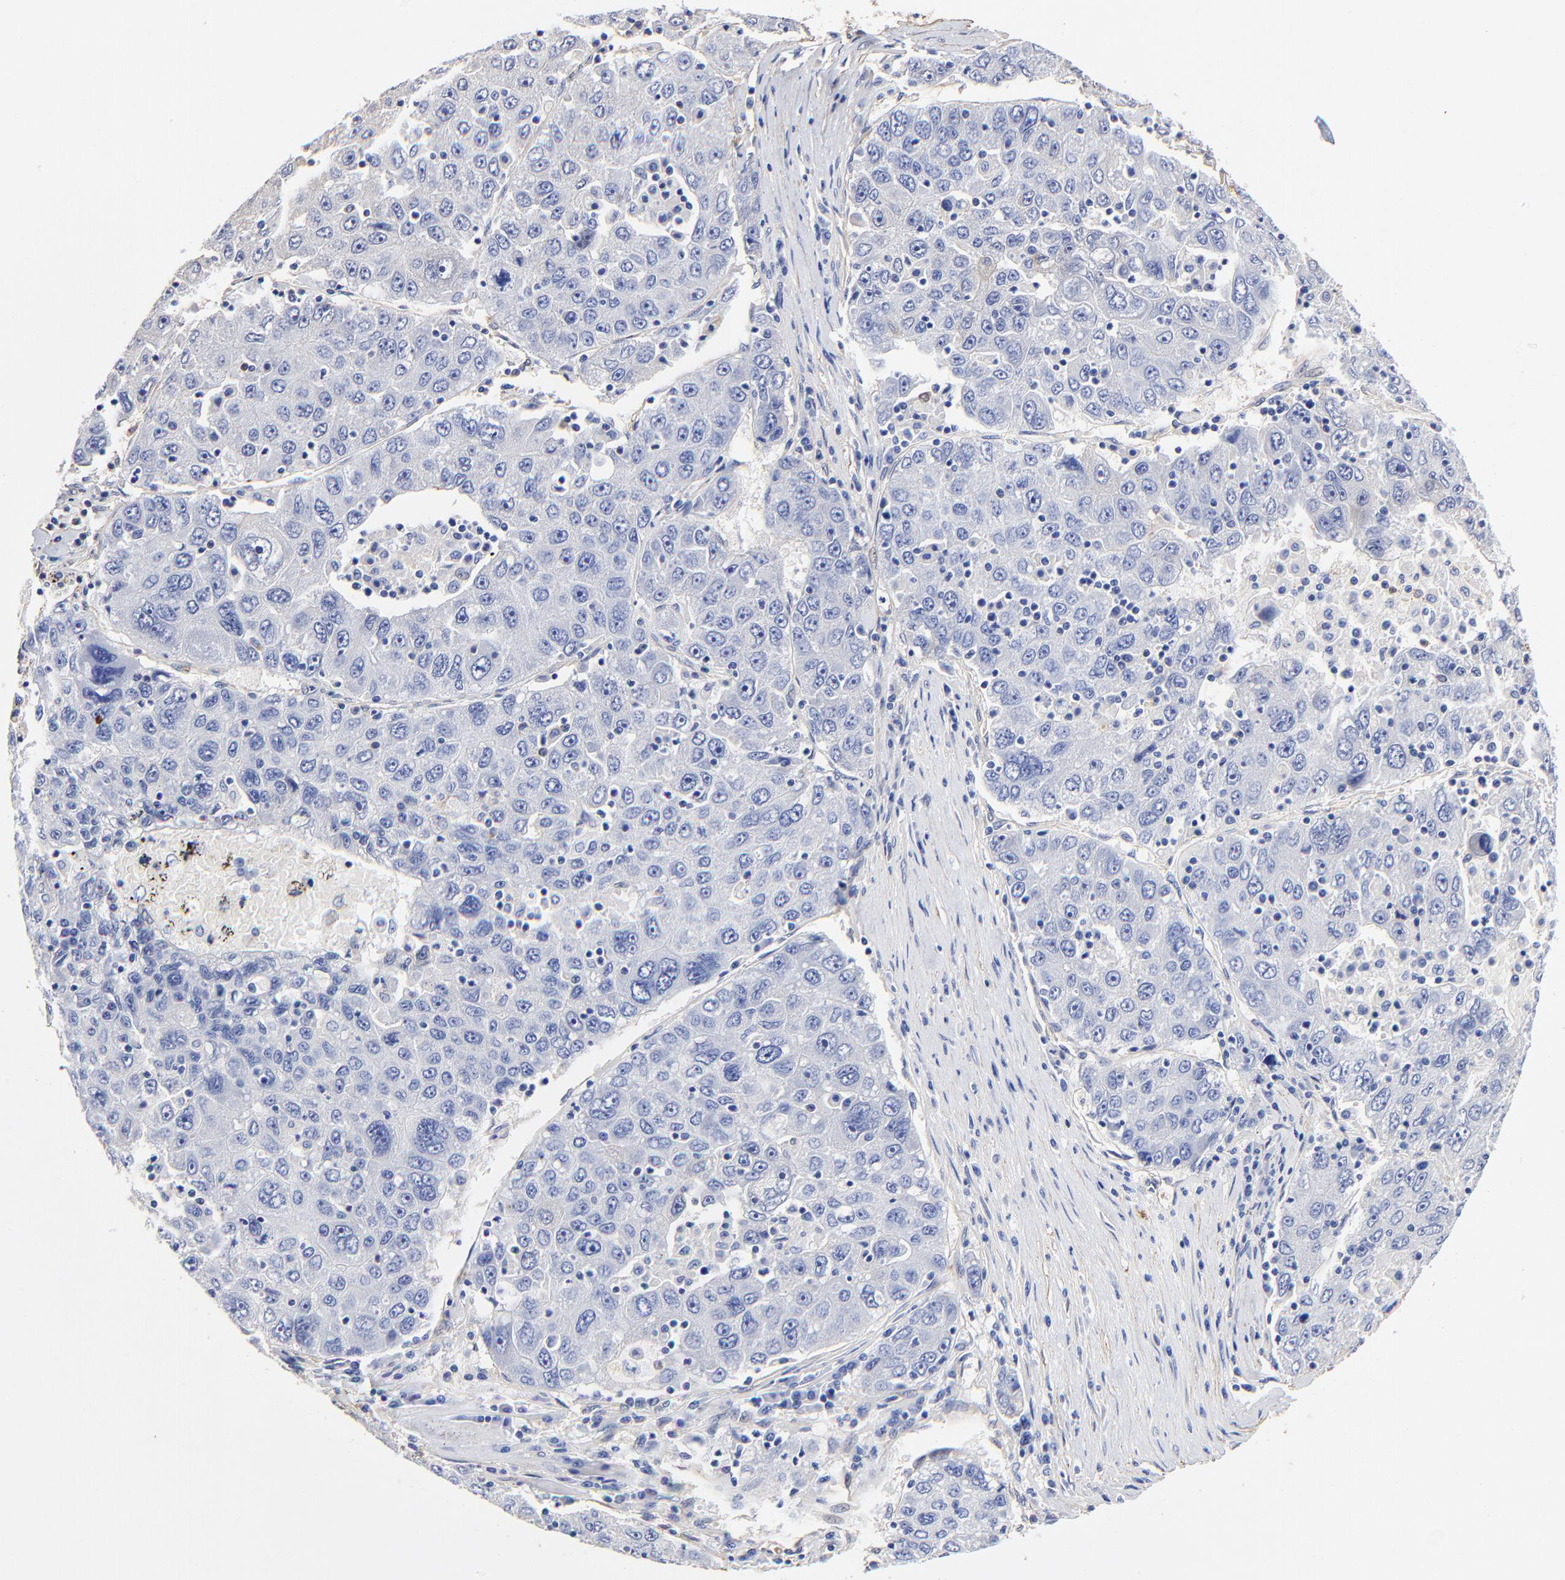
{"staining": {"intensity": "negative", "quantity": "none", "location": "none"}, "tissue": "liver cancer", "cell_type": "Tumor cells", "image_type": "cancer", "snomed": [{"axis": "morphology", "description": "Carcinoma, Hepatocellular, NOS"}, {"axis": "topography", "description": "Liver"}], "caption": "Histopathology image shows no protein positivity in tumor cells of liver cancer tissue.", "gene": "TAGLN2", "patient": {"sex": "male", "age": 49}}